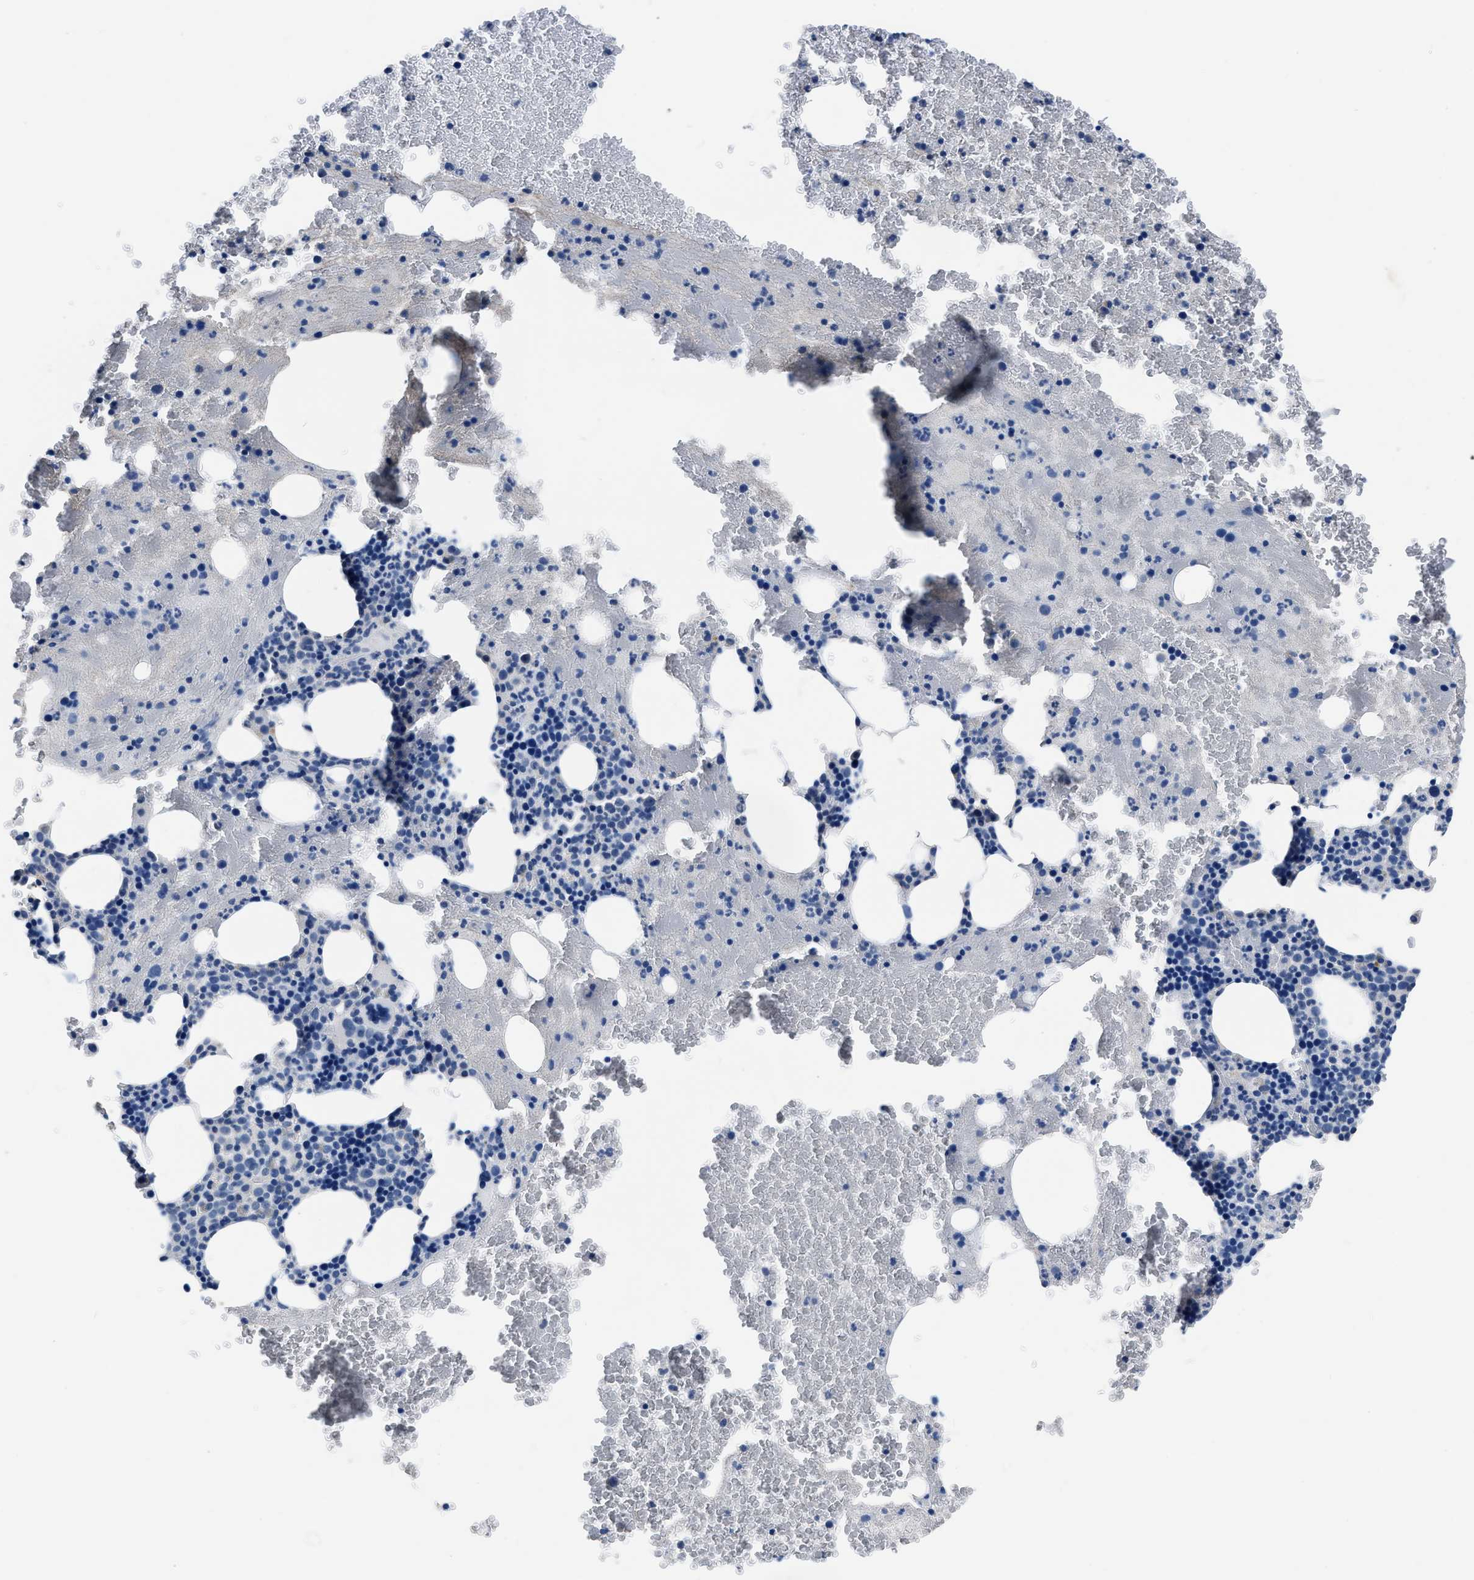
{"staining": {"intensity": "negative", "quantity": "none", "location": "none"}, "tissue": "bone marrow", "cell_type": "Hematopoietic cells", "image_type": "normal", "snomed": [{"axis": "morphology", "description": "Normal tissue, NOS"}, {"axis": "morphology", "description": "Inflammation, NOS"}, {"axis": "topography", "description": "Bone marrow"}], "caption": "An immunohistochemistry histopathology image of benign bone marrow is shown. There is no staining in hematopoietic cells of bone marrow.", "gene": "LANCL2", "patient": {"sex": "male", "age": 47}}